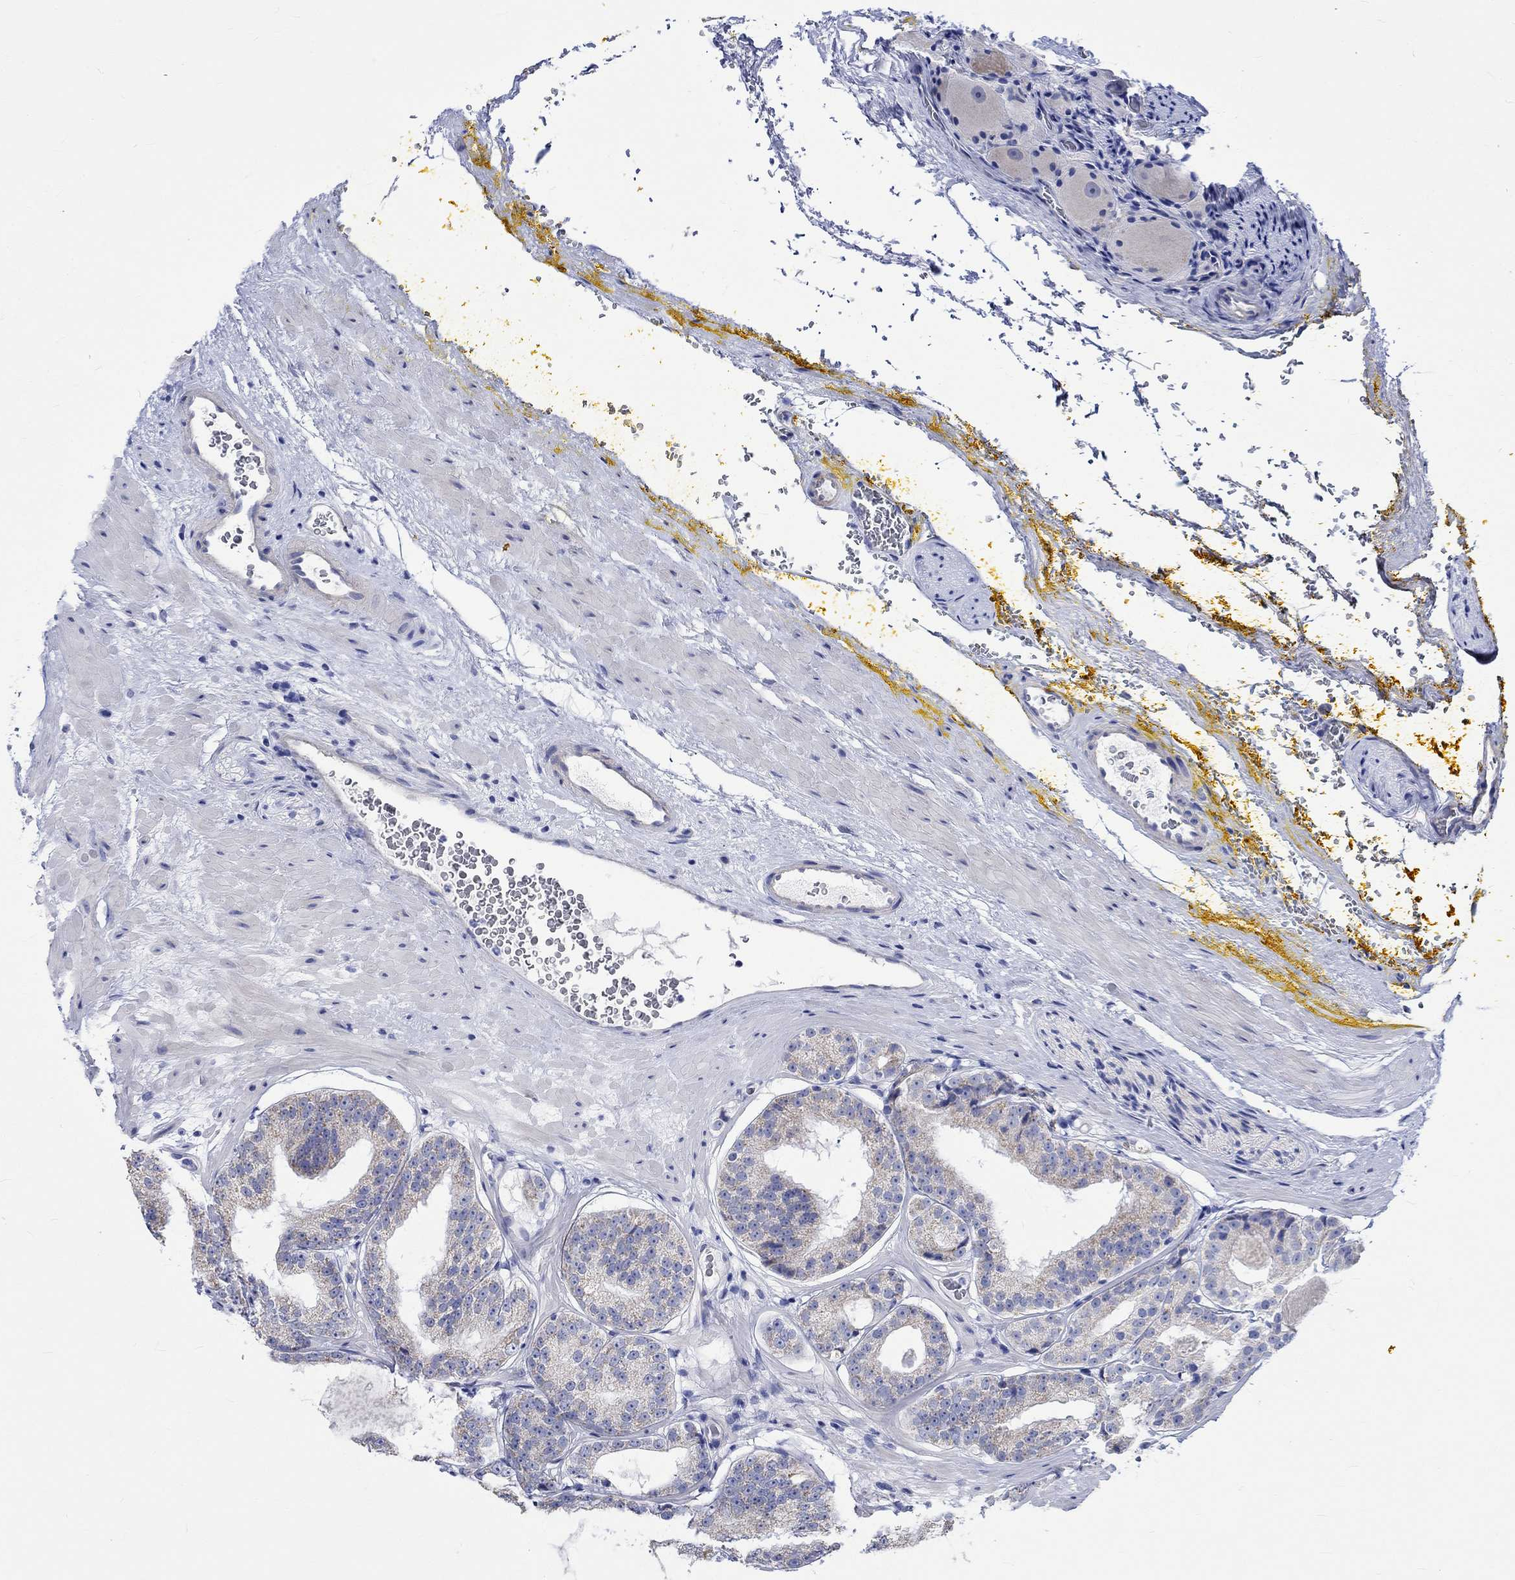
{"staining": {"intensity": "negative", "quantity": "none", "location": "none"}, "tissue": "prostate cancer", "cell_type": "Tumor cells", "image_type": "cancer", "snomed": [{"axis": "morphology", "description": "Adenocarcinoma, Low grade"}, {"axis": "topography", "description": "Prostate"}], "caption": "Immunohistochemistry (IHC) image of prostate low-grade adenocarcinoma stained for a protein (brown), which displays no staining in tumor cells. Brightfield microscopy of IHC stained with DAB (3,3'-diaminobenzidine) (brown) and hematoxylin (blue), captured at high magnification.", "gene": "HARBI1", "patient": {"sex": "male", "age": 60}}